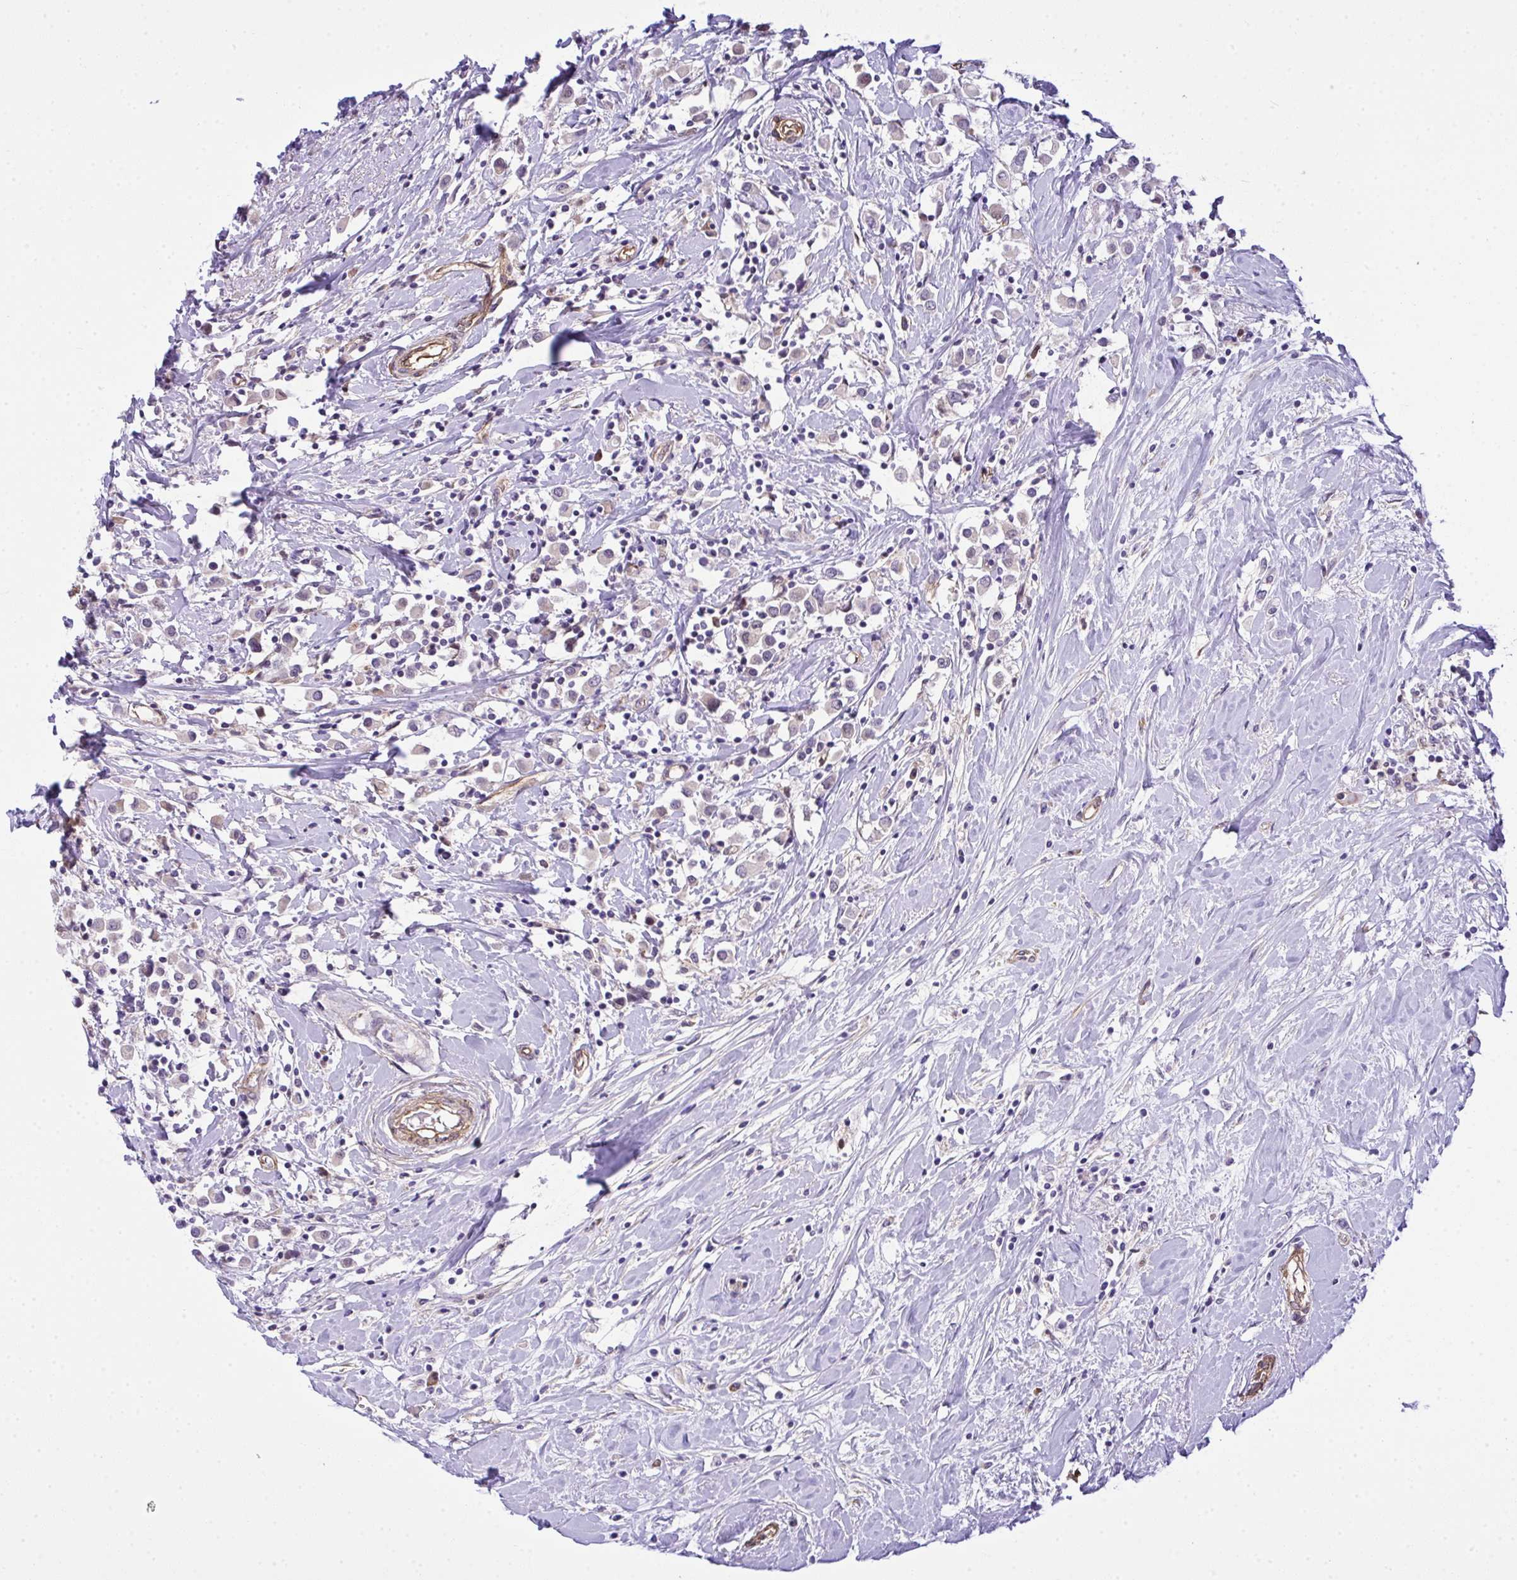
{"staining": {"intensity": "negative", "quantity": "none", "location": "none"}, "tissue": "breast cancer", "cell_type": "Tumor cells", "image_type": "cancer", "snomed": [{"axis": "morphology", "description": "Duct carcinoma"}, {"axis": "topography", "description": "Breast"}], "caption": "A micrograph of breast cancer (intraductal carcinoma) stained for a protein reveals no brown staining in tumor cells.", "gene": "RSKR", "patient": {"sex": "female", "age": 61}}